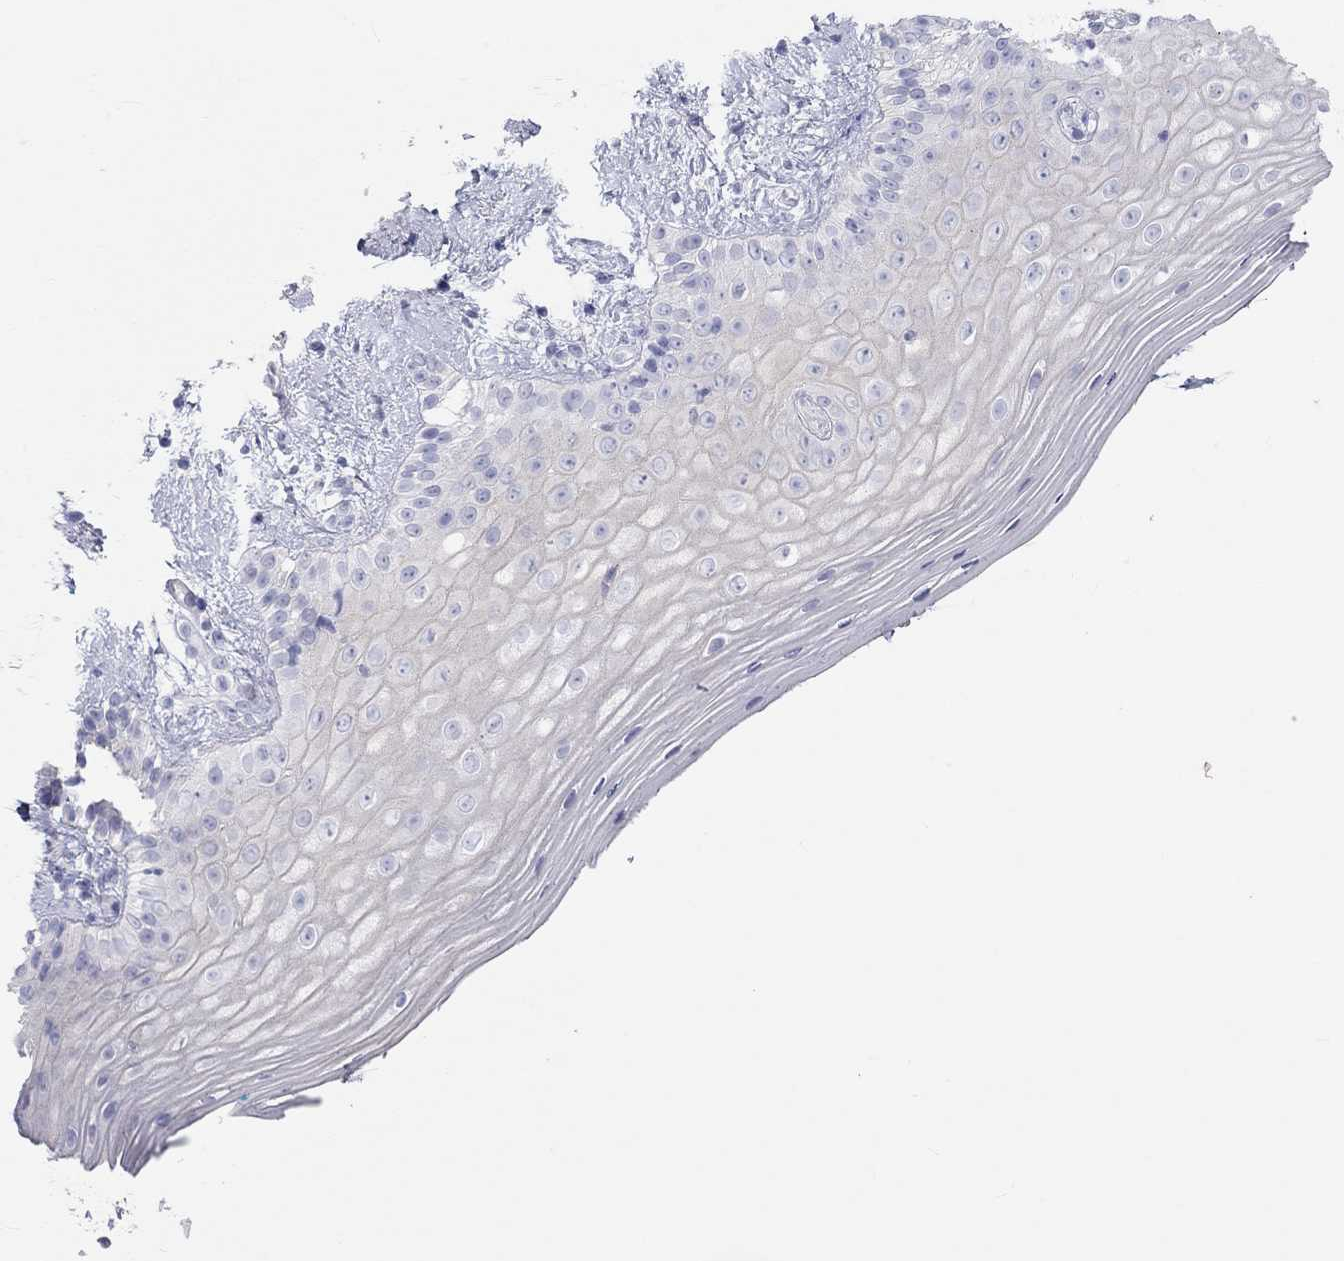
{"staining": {"intensity": "negative", "quantity": "none", "location": "none"}, "tissue": "vagina", "cell_type": "Squamous epithelial cells", "image_type": "normal", "snomed": [{"axis": "morphology", "description": "Normal tissue, NOS"}, {"axis": "topography", "description": "Vagina"}], "caption": "Squamous epithelial cells are negative for brown protein staining in unremarkable vagina. (Stains: DAB (3,3'-diaminobenzidine) immunohistochemistry with hematoxylin counter stain, Microscopy: brightfield microscopy at high magnification).", "gene": "PCDHGC5", "patient": {"sex": "female", "age": 47}}